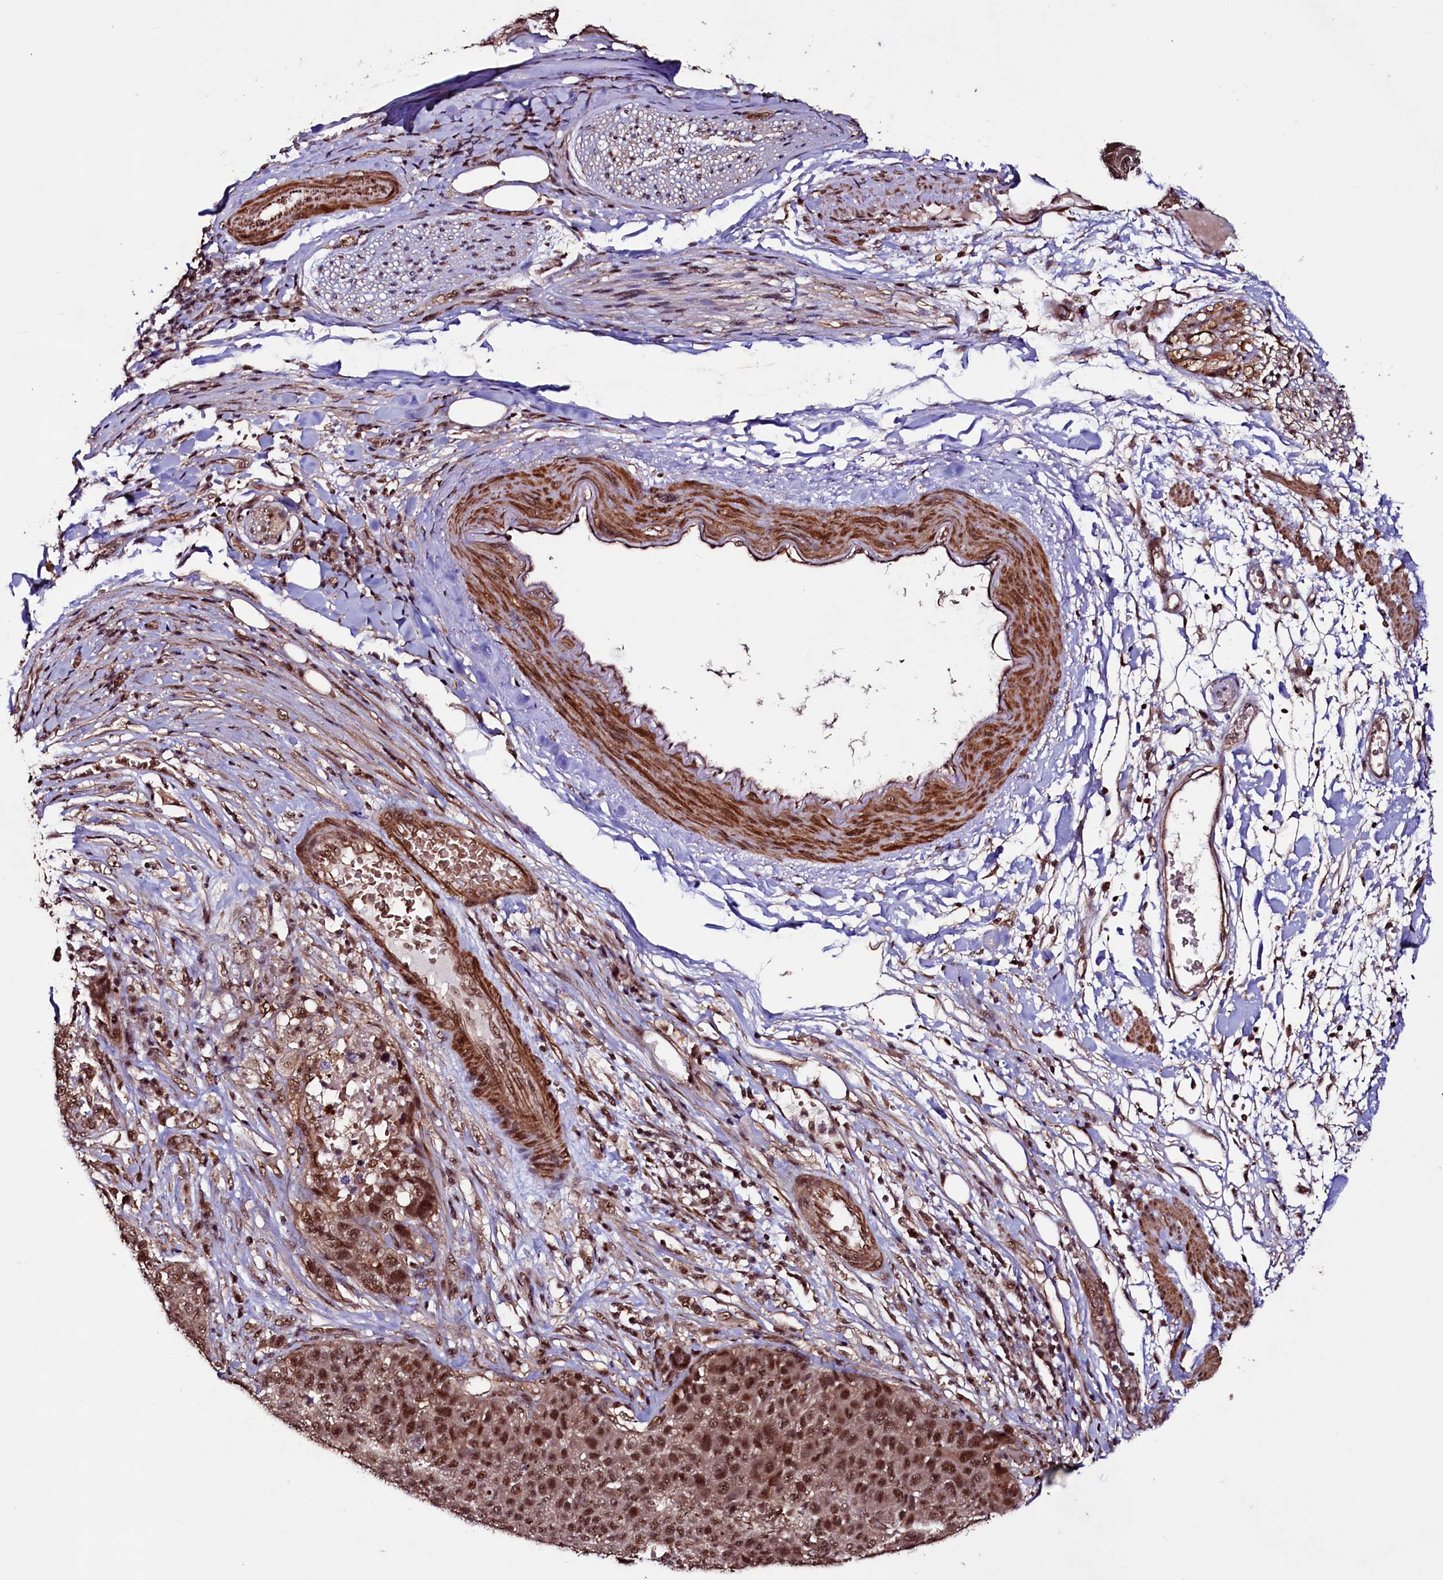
{"staining": {"intensity": "moderate", "quantity": ">75%", "location": "nuclear"}, "tissue": "pancreatic cancer", "cell_type": "Tumor cells", "image_type": "cancer", "snomed": [{"axis": "morphology", "description": "Adenocarcinoma, NOS"}, {"axis": "topography", "description": "Pancreas"}], "caption": "Approximately >75% of tumor cells in pancreatic adenocarcinoma reveal moderate nuclear protein expression as visualized by brown immunohistochemical staining.", "gene": "SFSWAP", "patient": {"sex": "female", "age": 61}}